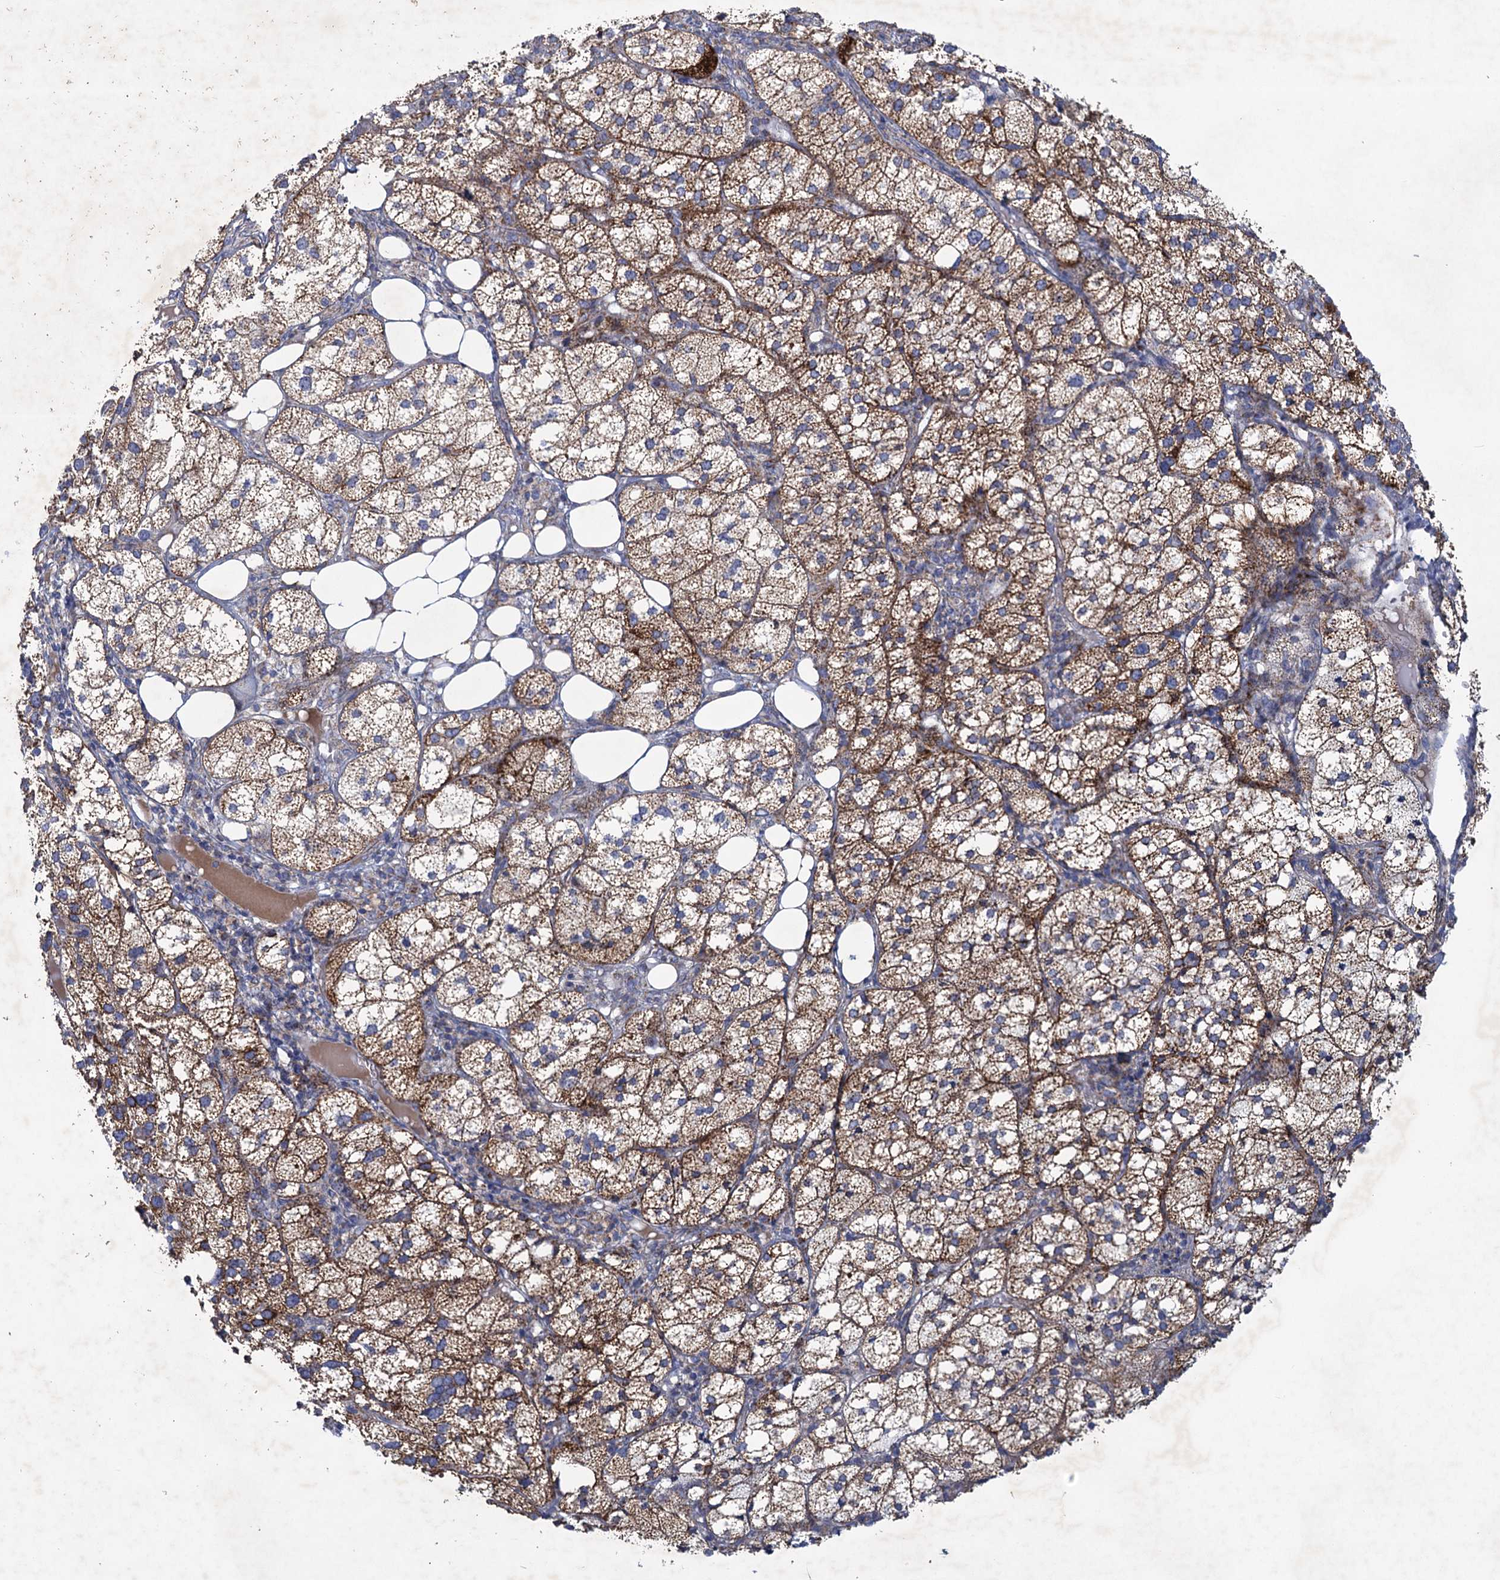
{"staining": {"intensity": "strong", "quantity": ">75%", "location": "cytoplasmic/membranous"}, "tissue": "adrenal gland", "cell_type": "Glandular cells", "image_type": "normal", "snomed": [{"axis": "morphology", "description": "Normal tissue, NOS"}, {"axis": "topography", "description": "Adrenal gland"}], "caption": "A brown stain highlights strong cytoplasmic/membranous expression of a protein in glandular cells of unremarkable adrenal gland.", "gene": "GTPBP3", "patient": {"sex": "female", "age": 61}}